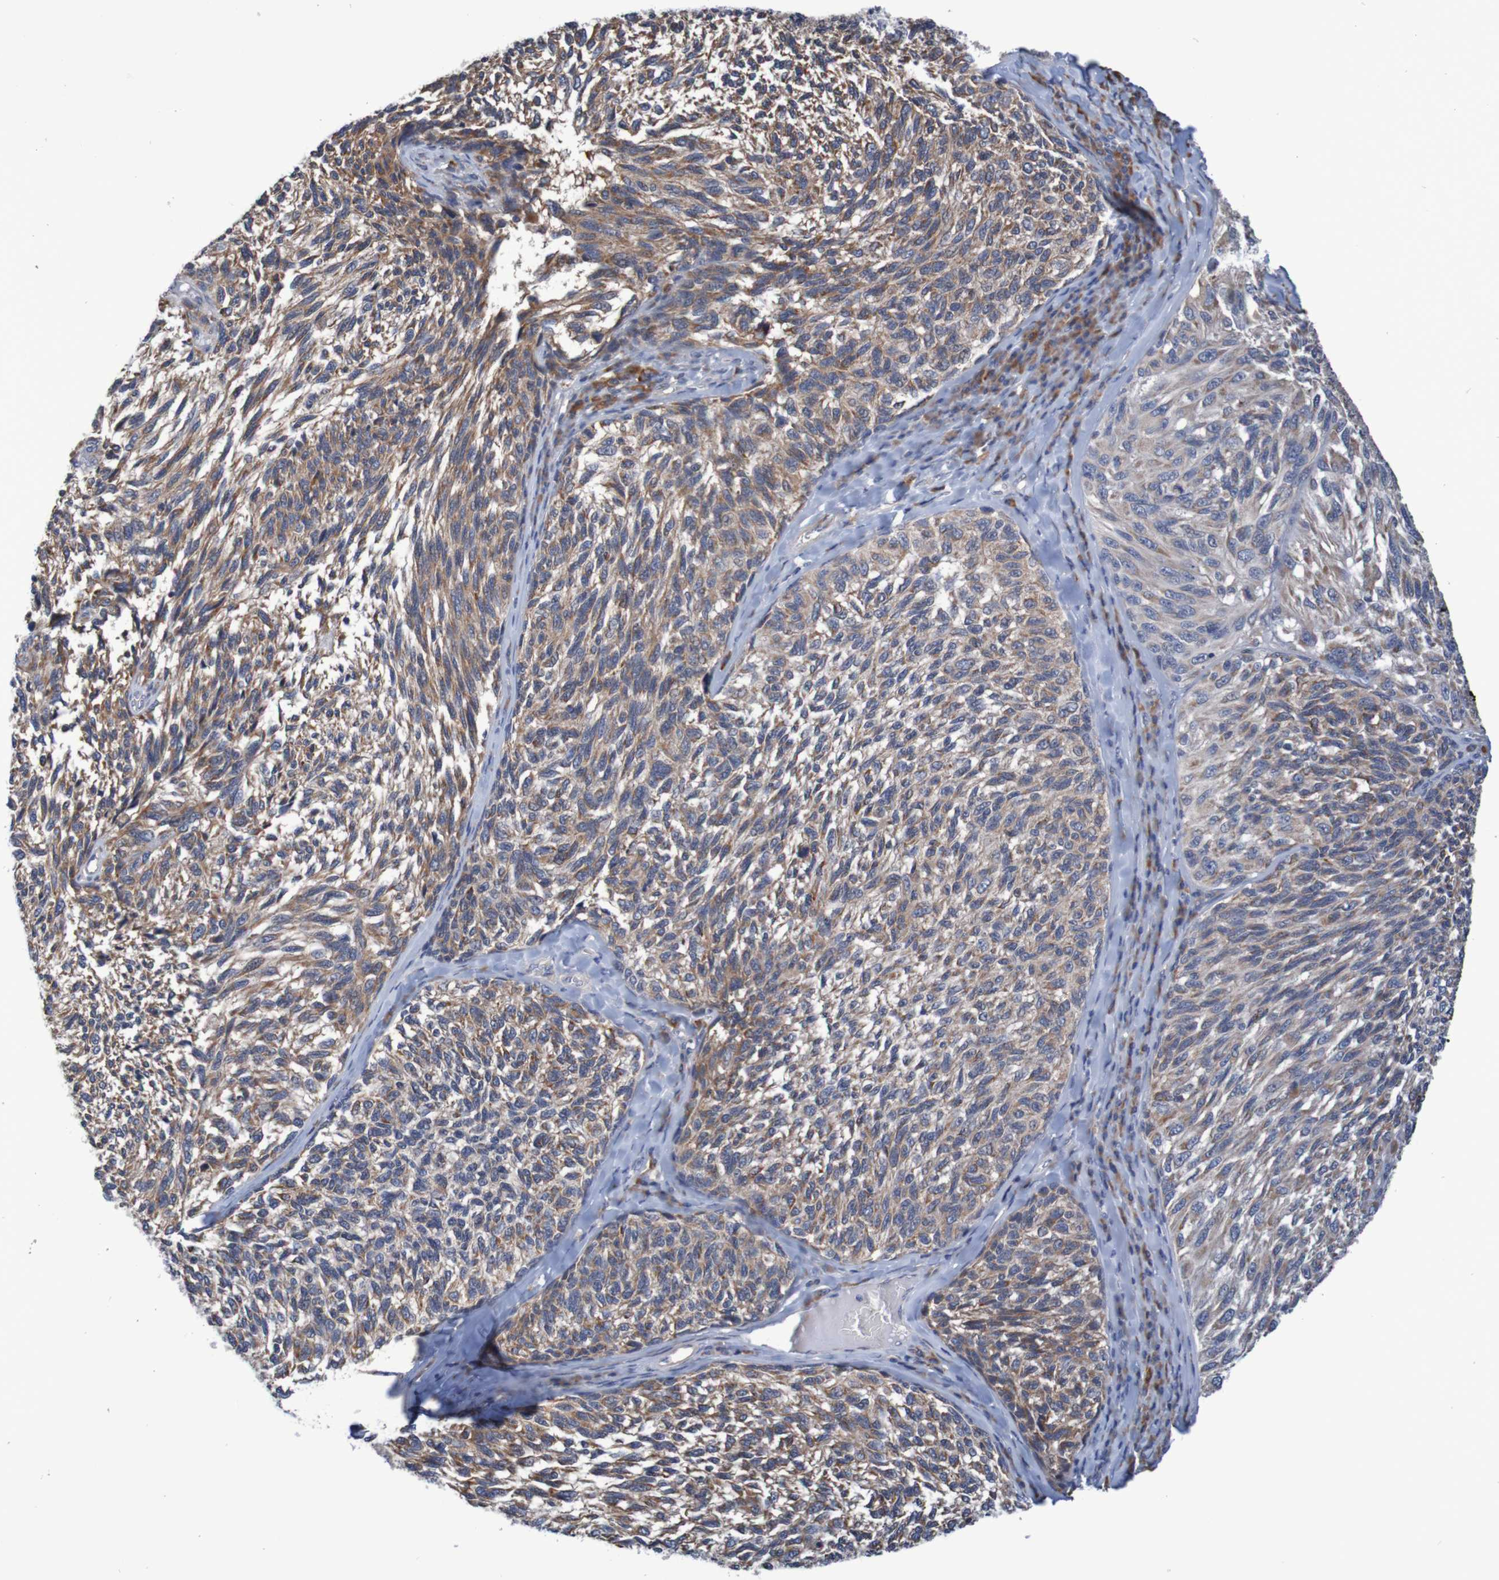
{"staining": {"intensity": "weak", "quantity": ">75%", "location": "cytoplasmic/membranous"}, "tissue": "melanoma", "cell_type": "Tumor cells", "image_type": "cancer", "snomed": [{"axis": "morphology", "description": "Malignant melanoma, NOS"}, {"axis": "topography", "description": "Skin"}], "caption": "Protein expression analysis of human melanoma reveals weak cytoplasmic/membranous positivity in about >75% of tumor cells. (brown staining indicates protein expression, while blue staining denotes nuclei).", "gene": "CLDN18", "patient": {"sex": "female", "age": 73}}